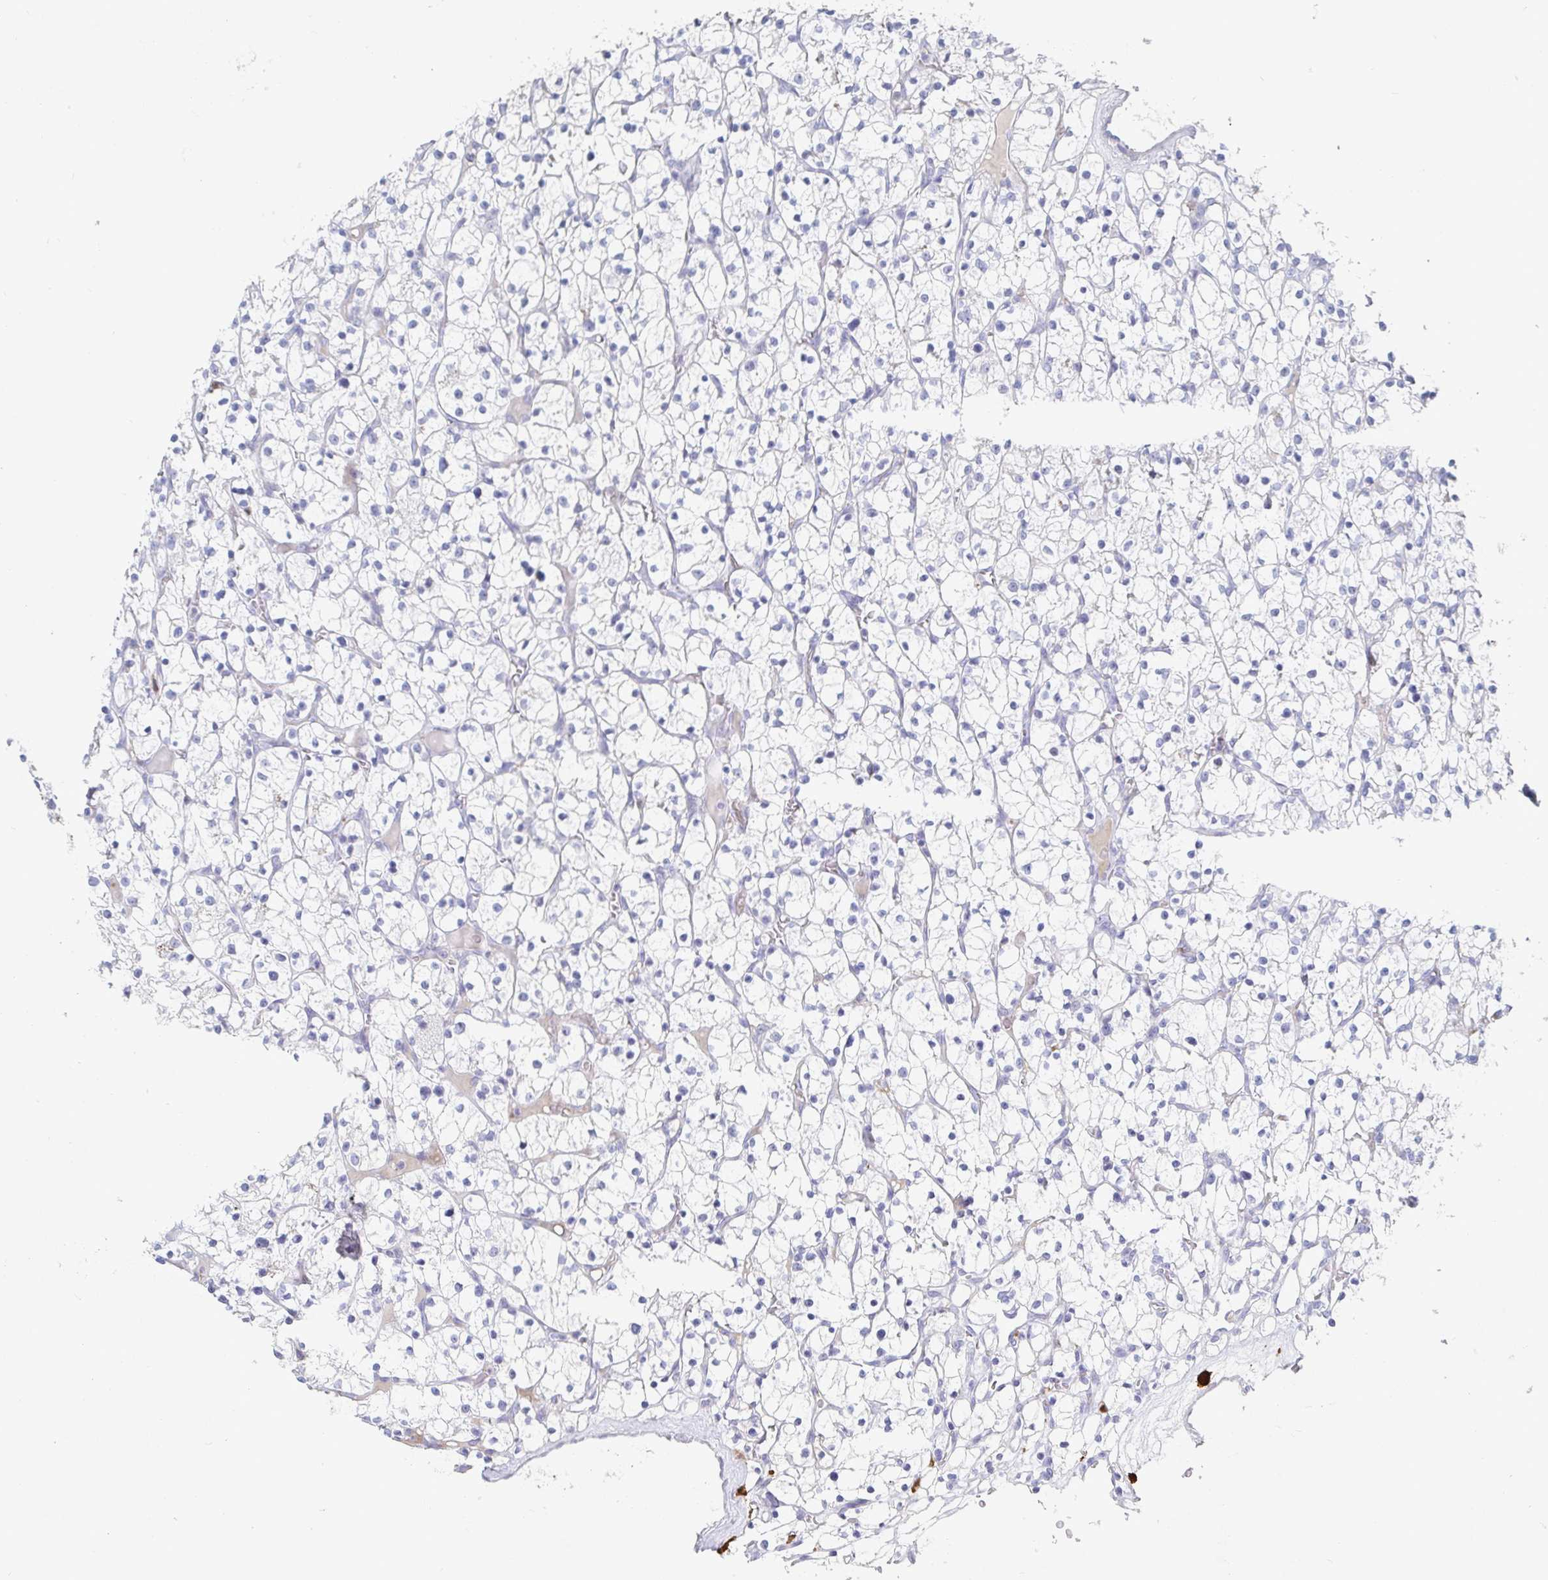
{"staining": {"intensity": "negative", "quantity": "none", "location": "none"}, "tissue": "renal cancer", "cell_type": "Tumor cells", "image_type": "cancer", "snomed": [{"axis": "morphology", "description": "Adenocarcinoma, NOS"}, {"axis": "topography", "description": "Kidney"}], "caption": "High magnification brightfield microscopy of renal cancer stained with DAB (3,3'-diaminobenzidine) (brown) and counterstained with hematoxylin (blue): tumor cells show no significant staining.", "gene": "OR2A4", "patient": {"sex": "female", "age": 64}}